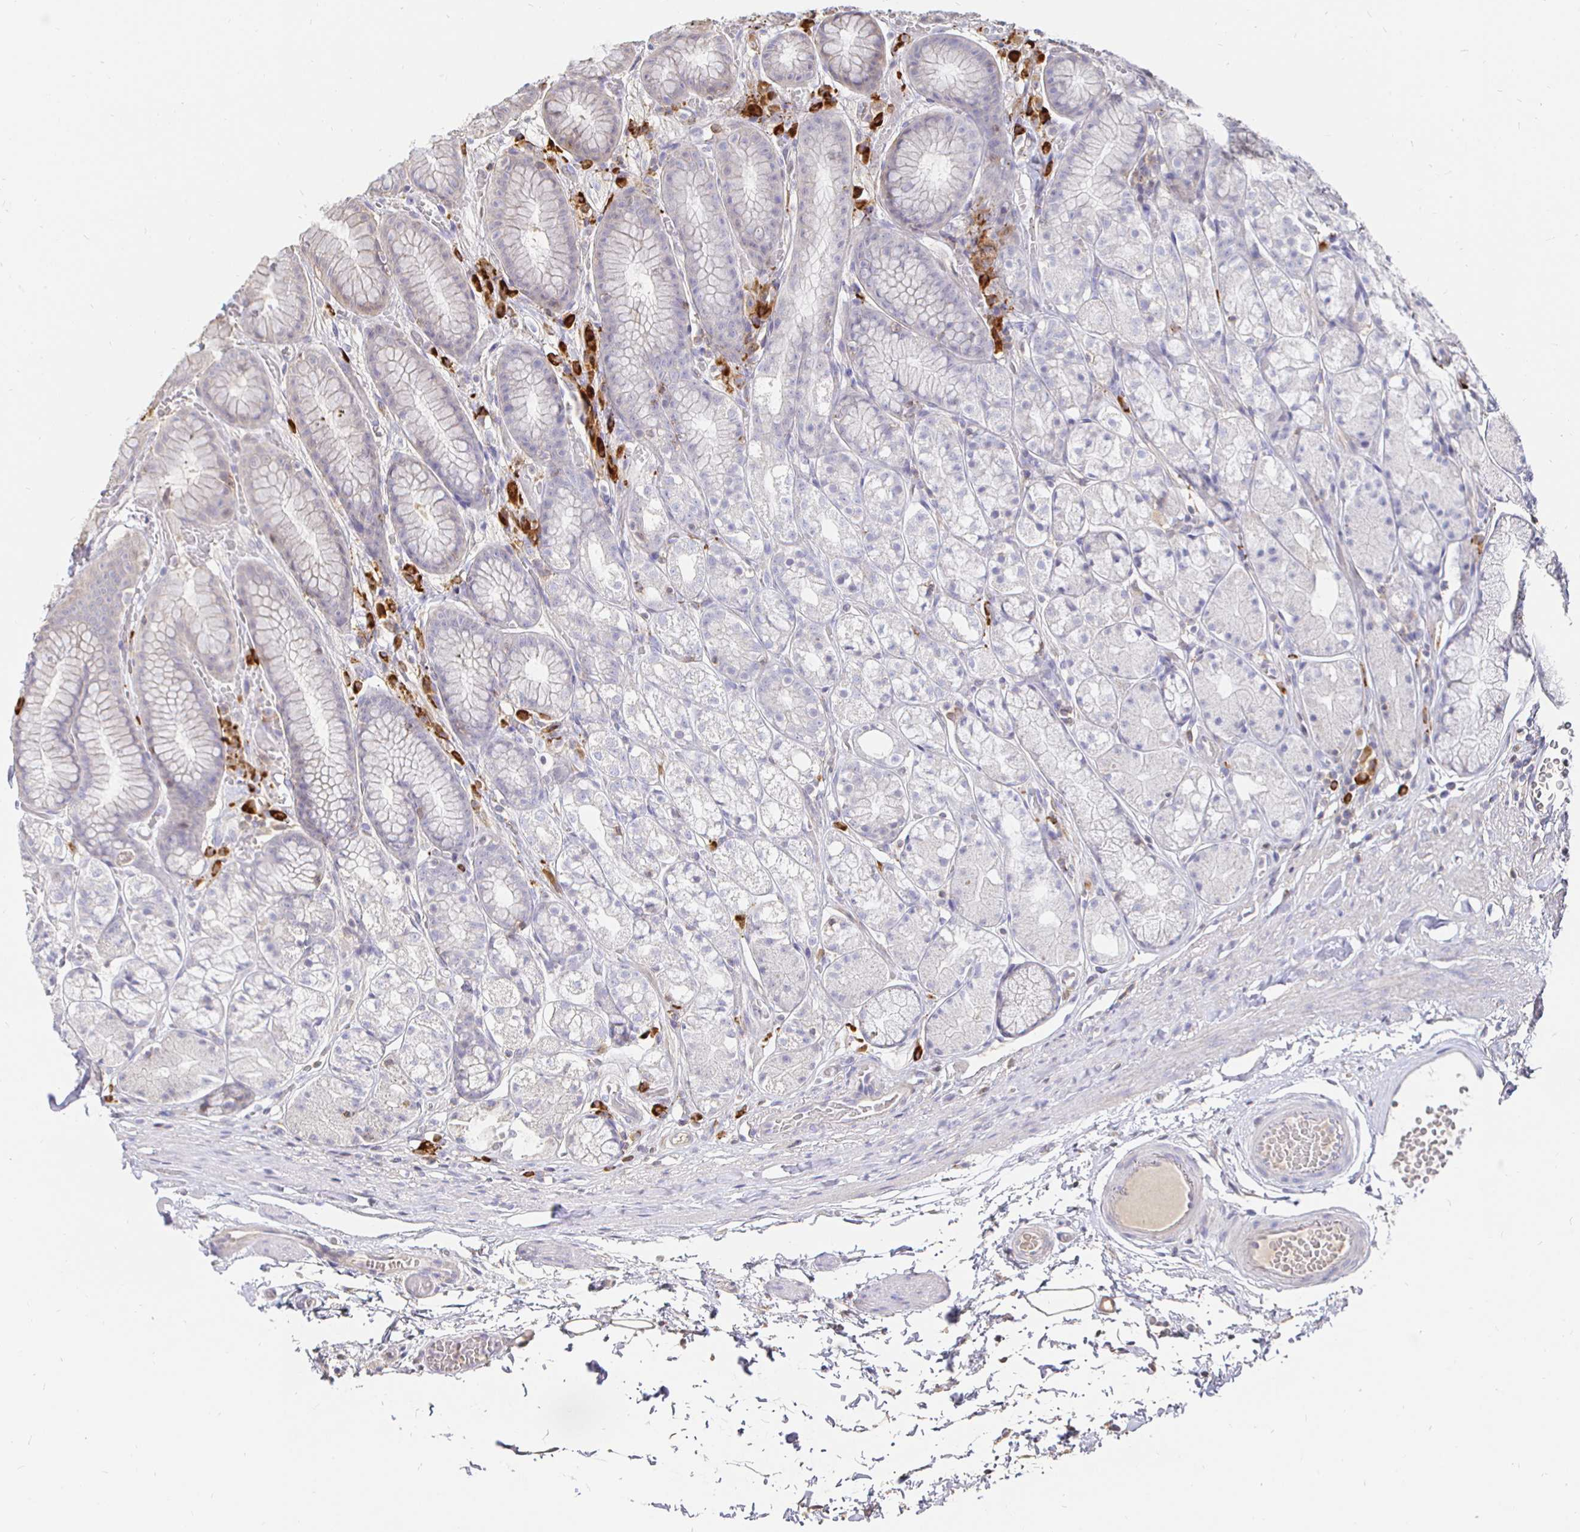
{"staining": {"intensity": "negative", "quantity": "none", "location": "none"}, "tissue": "stomach", "cell_type": "Glandular cells", "image_type": "normal", "snomed": [{"axis": "morphology", "description": "Normal tissue, NOS"}, {"axis": "topography", "description": "Smooth muscle"}, {"axis": "topography", "description": "Stomach"}], "caption": "This is a image of immunohistochemistry staining of normal stomach, which shows no positivity in glandular cells.", "gene": "CXCR3", "patient": {"sex": "male", "age": 70}}